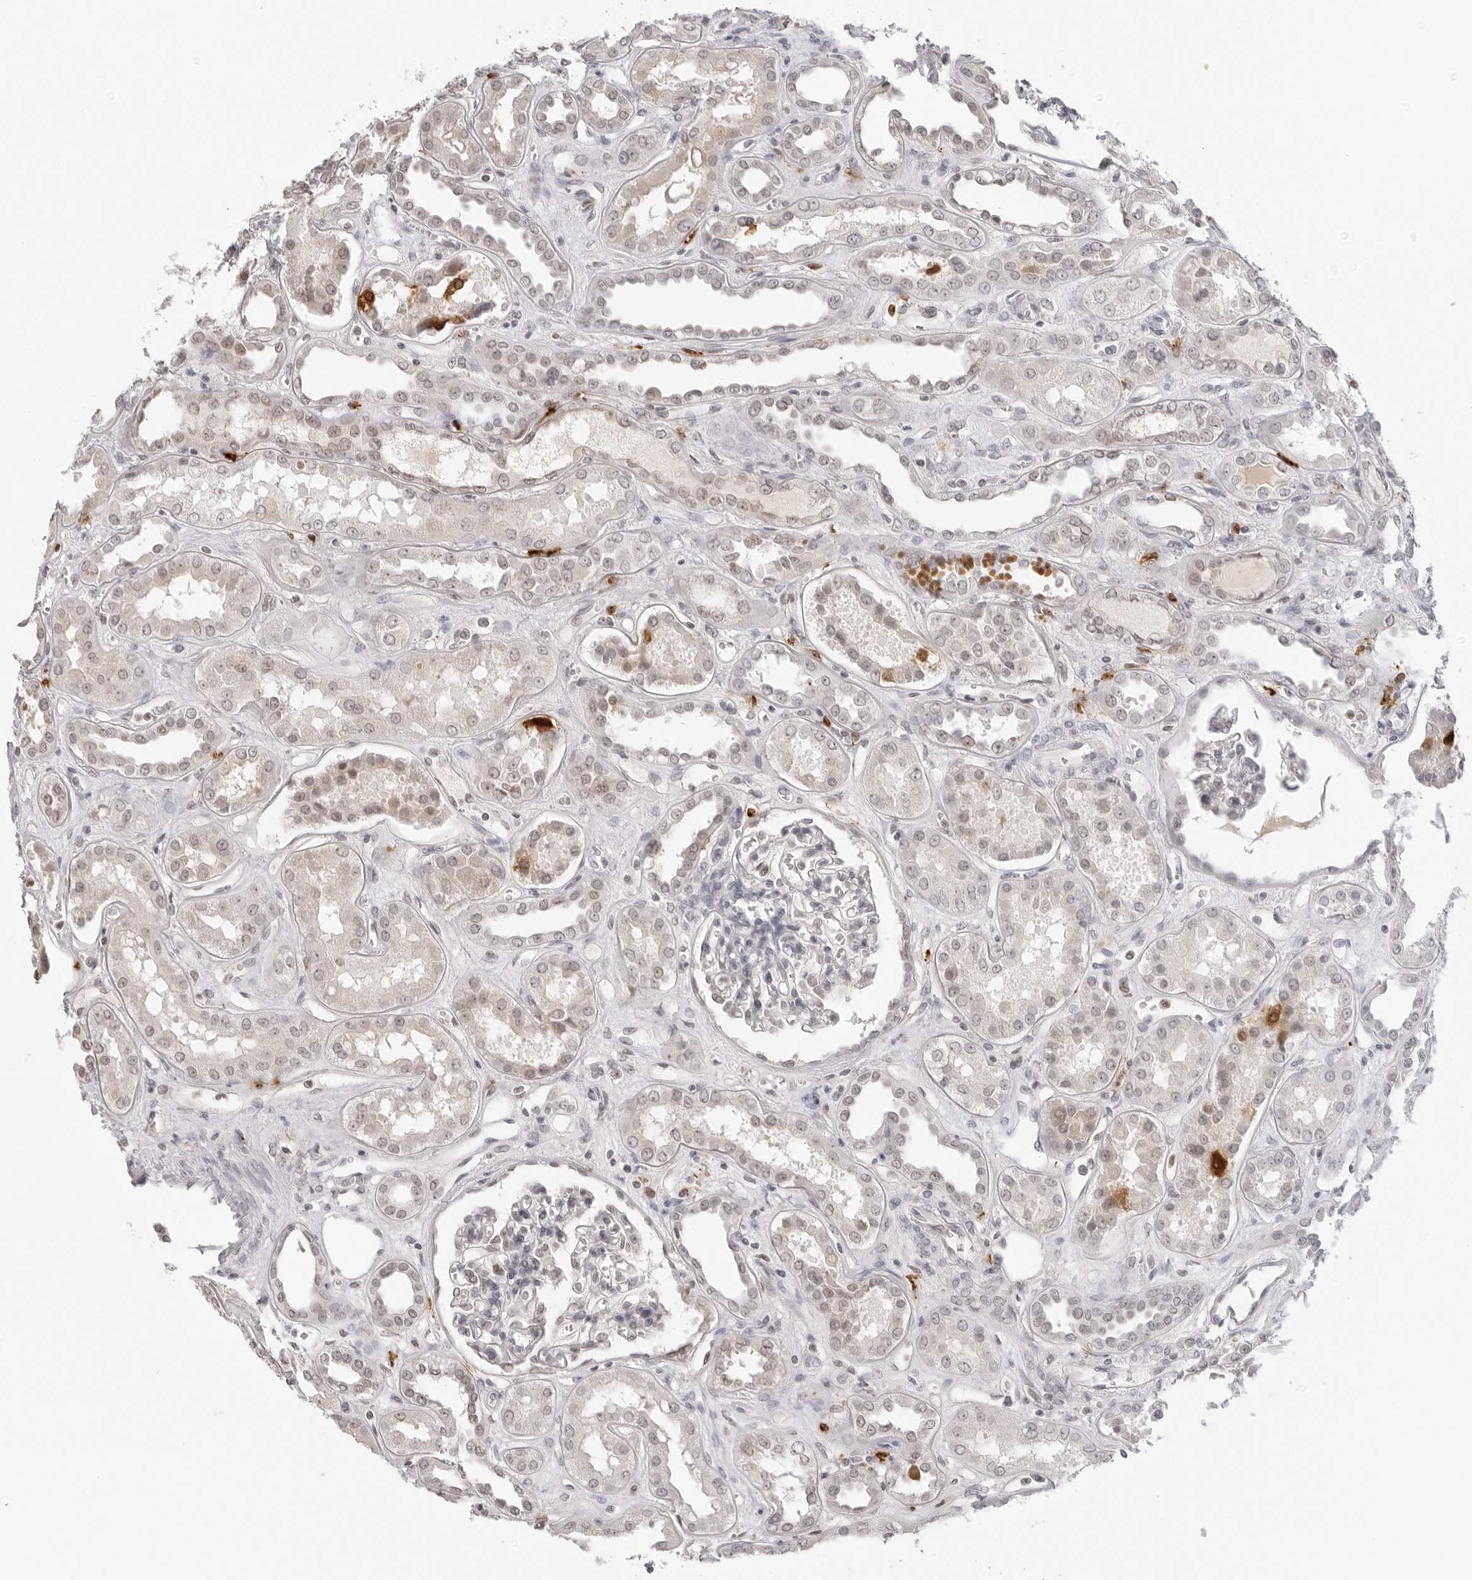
{"staining": {"intensity": "negative", "quantity": "none", "location": "none"}, "tissue": "kidney", "cell_type": "Cells in glomeruli", "image_type": "normal", "snomed": [{"axis": "morphology", "description": "Normal tissue, NOS"}, {"axis": "topography", "description": "Kidney"}], "caption": "Normal kidney was stained to show a protein in brown. There is no significant positivity in cells in glomeruli. (DAB IHC with hematoxylin counter stain).", "gene": "MSH6", "patient": {"sex": "male", "age": 59}}